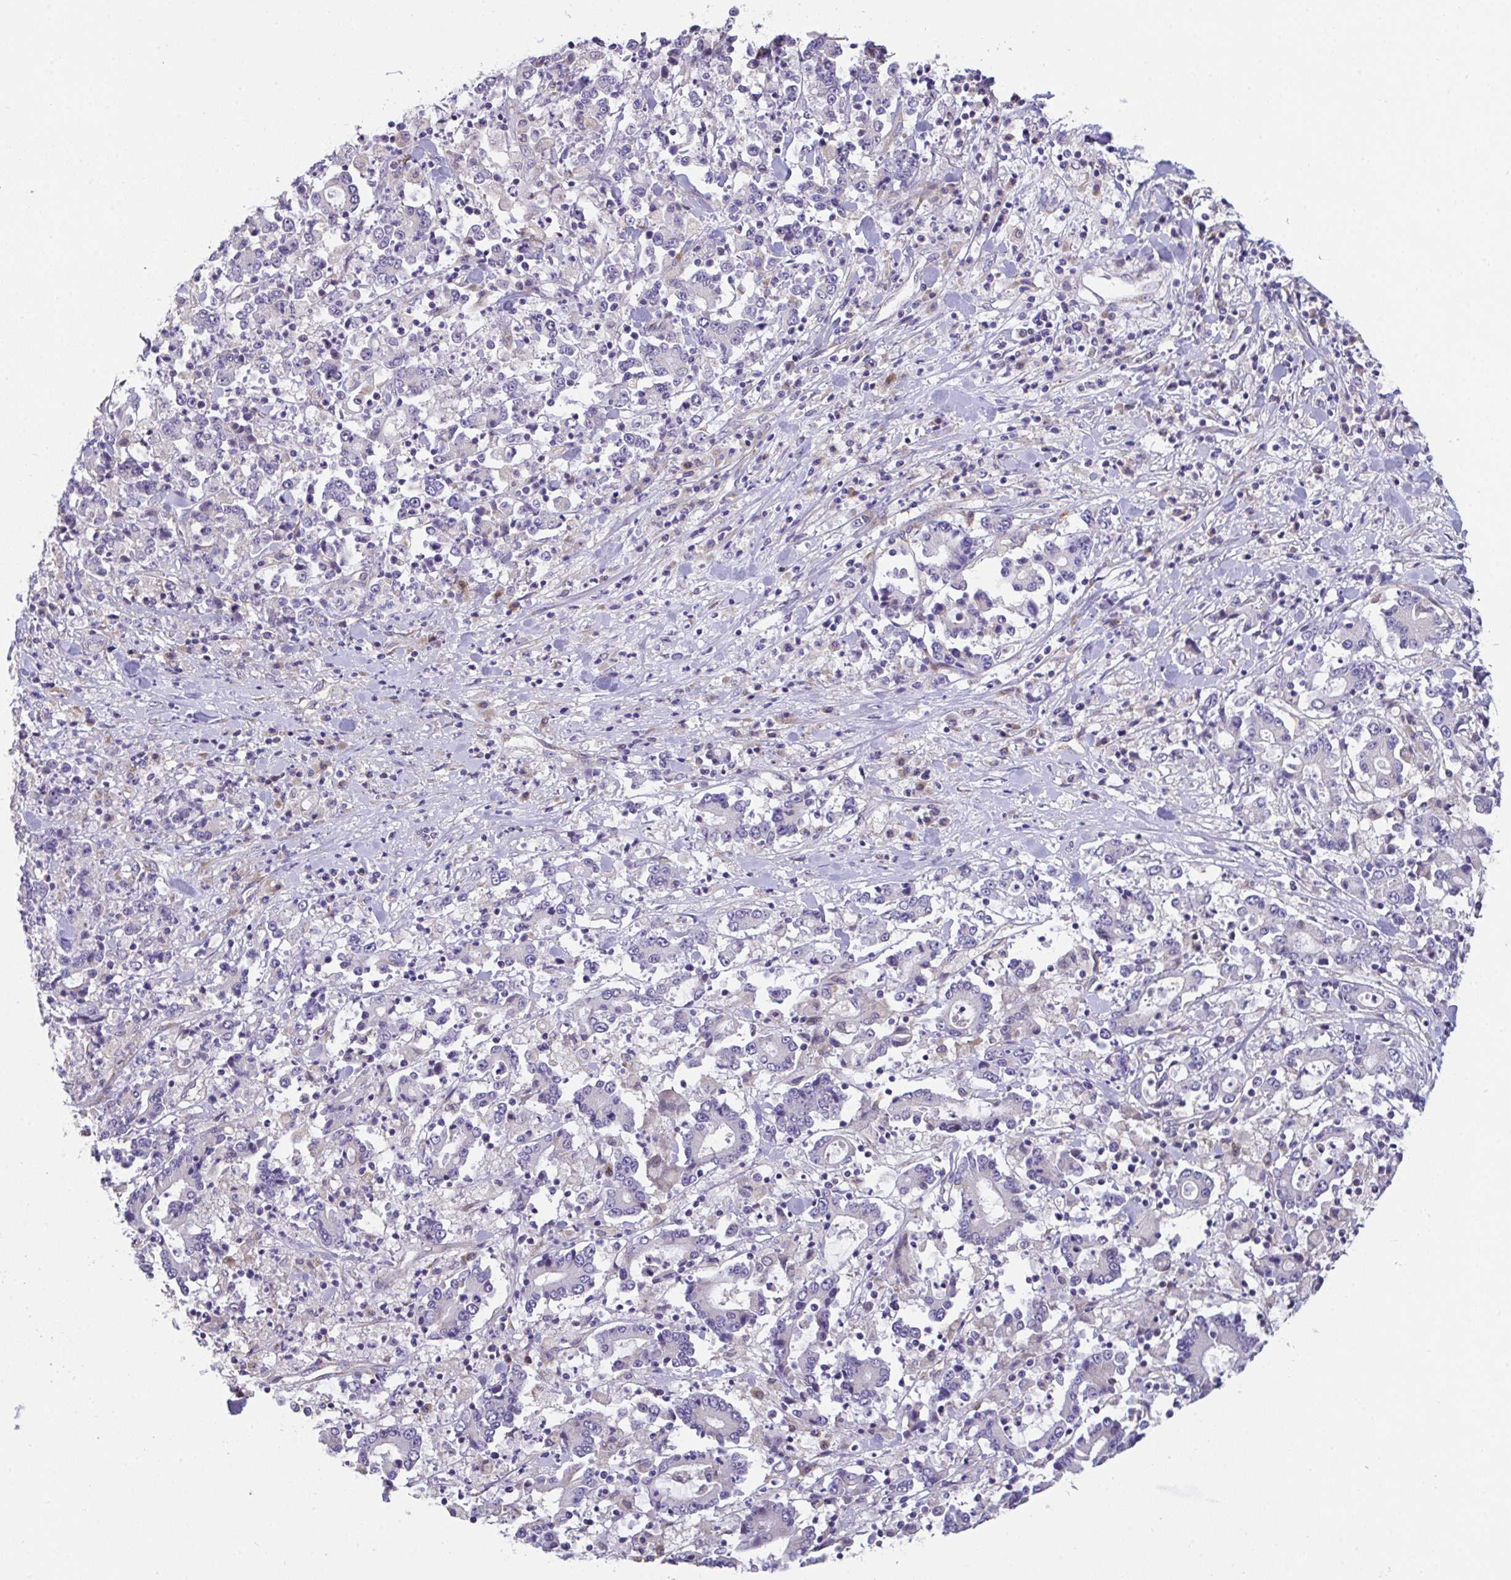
{"staining": {"intensity": "negative", "quantity": "none", "location": "none"}, "tissue": "stomach cancer", "cell_type": "Tumor cells", "image_type": "cancer", "snomed": [{"axis": "morphology", "description": "Adenocarcinoma, NOS"}, {"axis": "topography", "description": "Stomach, upper"}], "caption": "This is a micrograph of immunohistochemistry staining of stomach cancer, which shows no positivity in tumor cells.", "gene": "MIA3", "patient": {"sex": "male", "age": 68}}